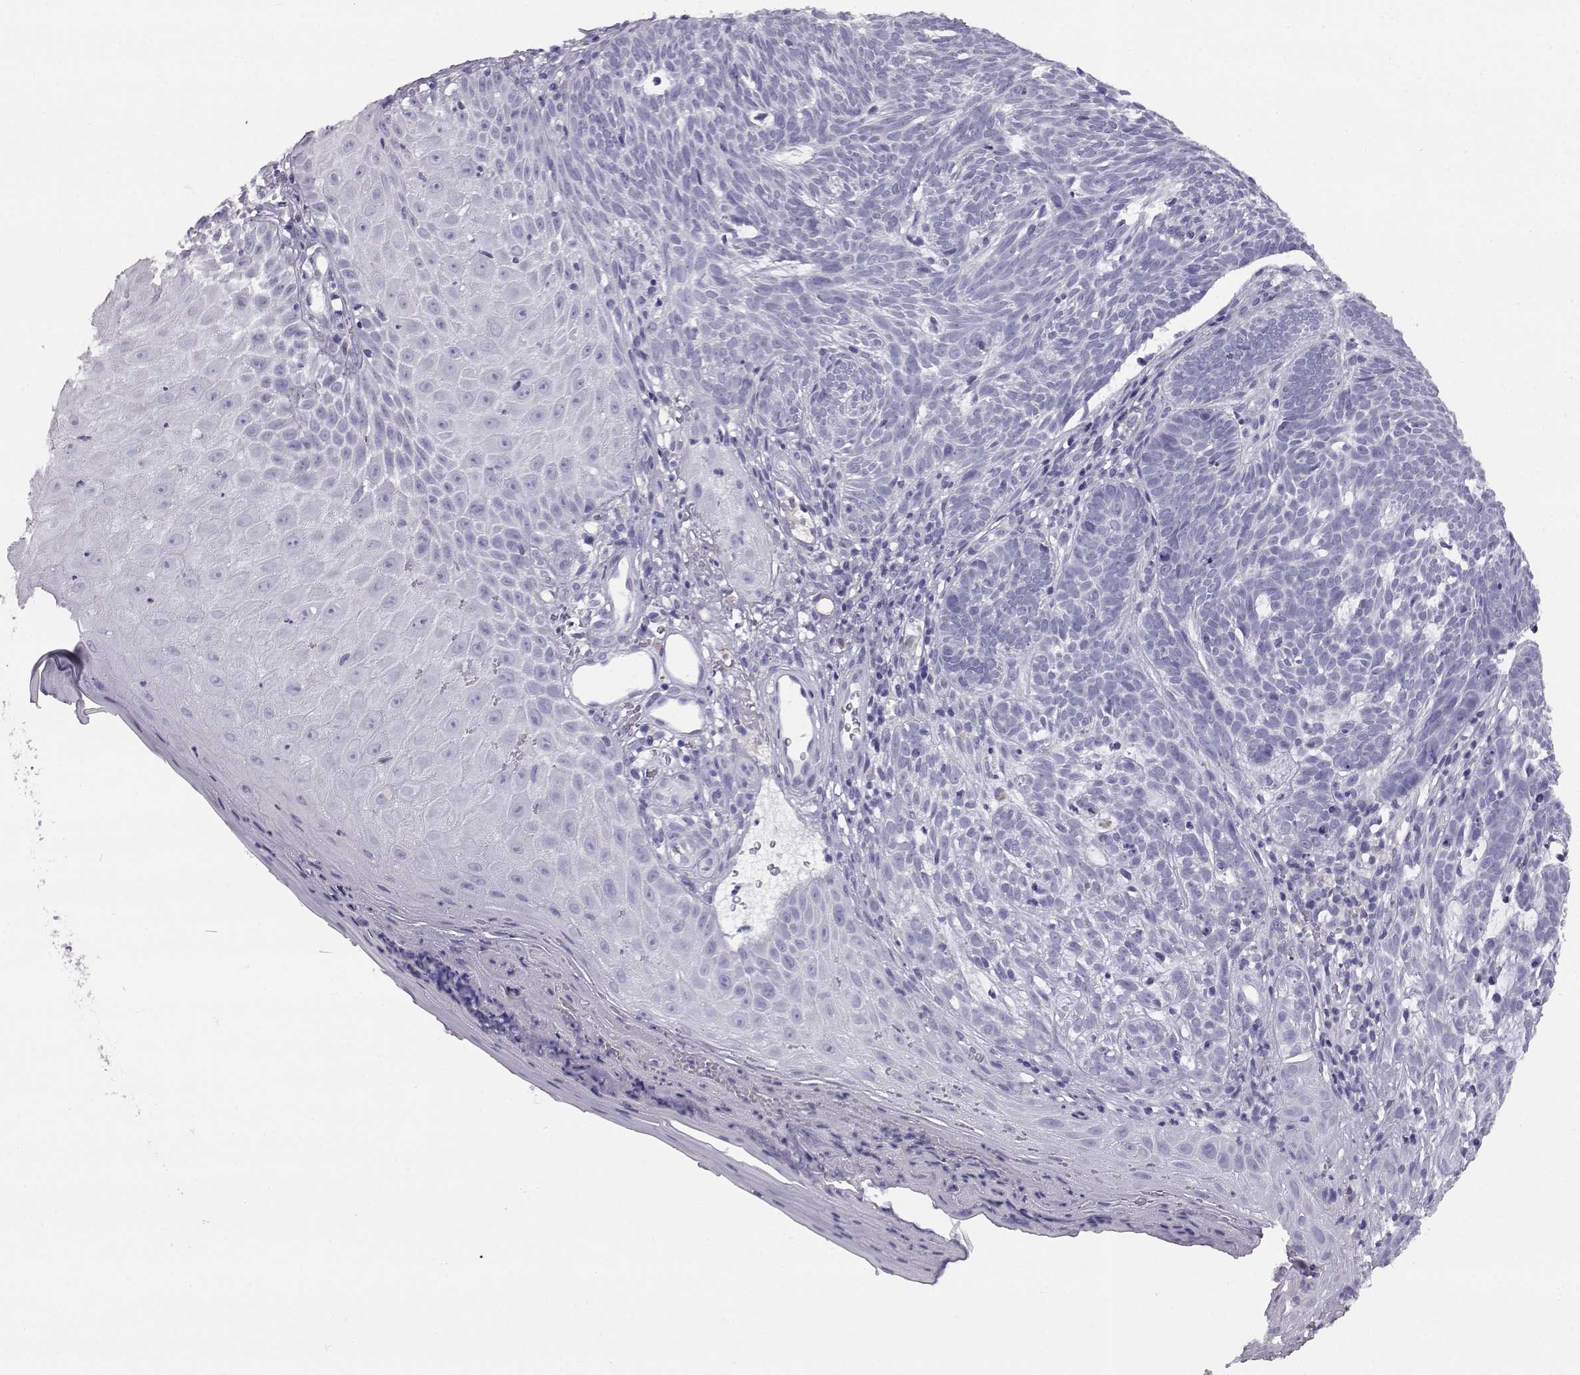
{"staining": {"intensity": "negative", "quantity": "none", "location": "none"}, "tissue": "skin cancer", "cell_type": "Tumor cells", "image_type": "cancer", "snomed": [{"axis": "morphology", "description": "Basal cell carcinoma"}, {"axis": "topography", "description": "Skin"}], "caption": "Immunohistochemical staining of human skin basal cell carcinoma reveals no significant staining in tumor cells.", "gene": "ITLN2", "patient": {"sex": "male", "age": 59}}